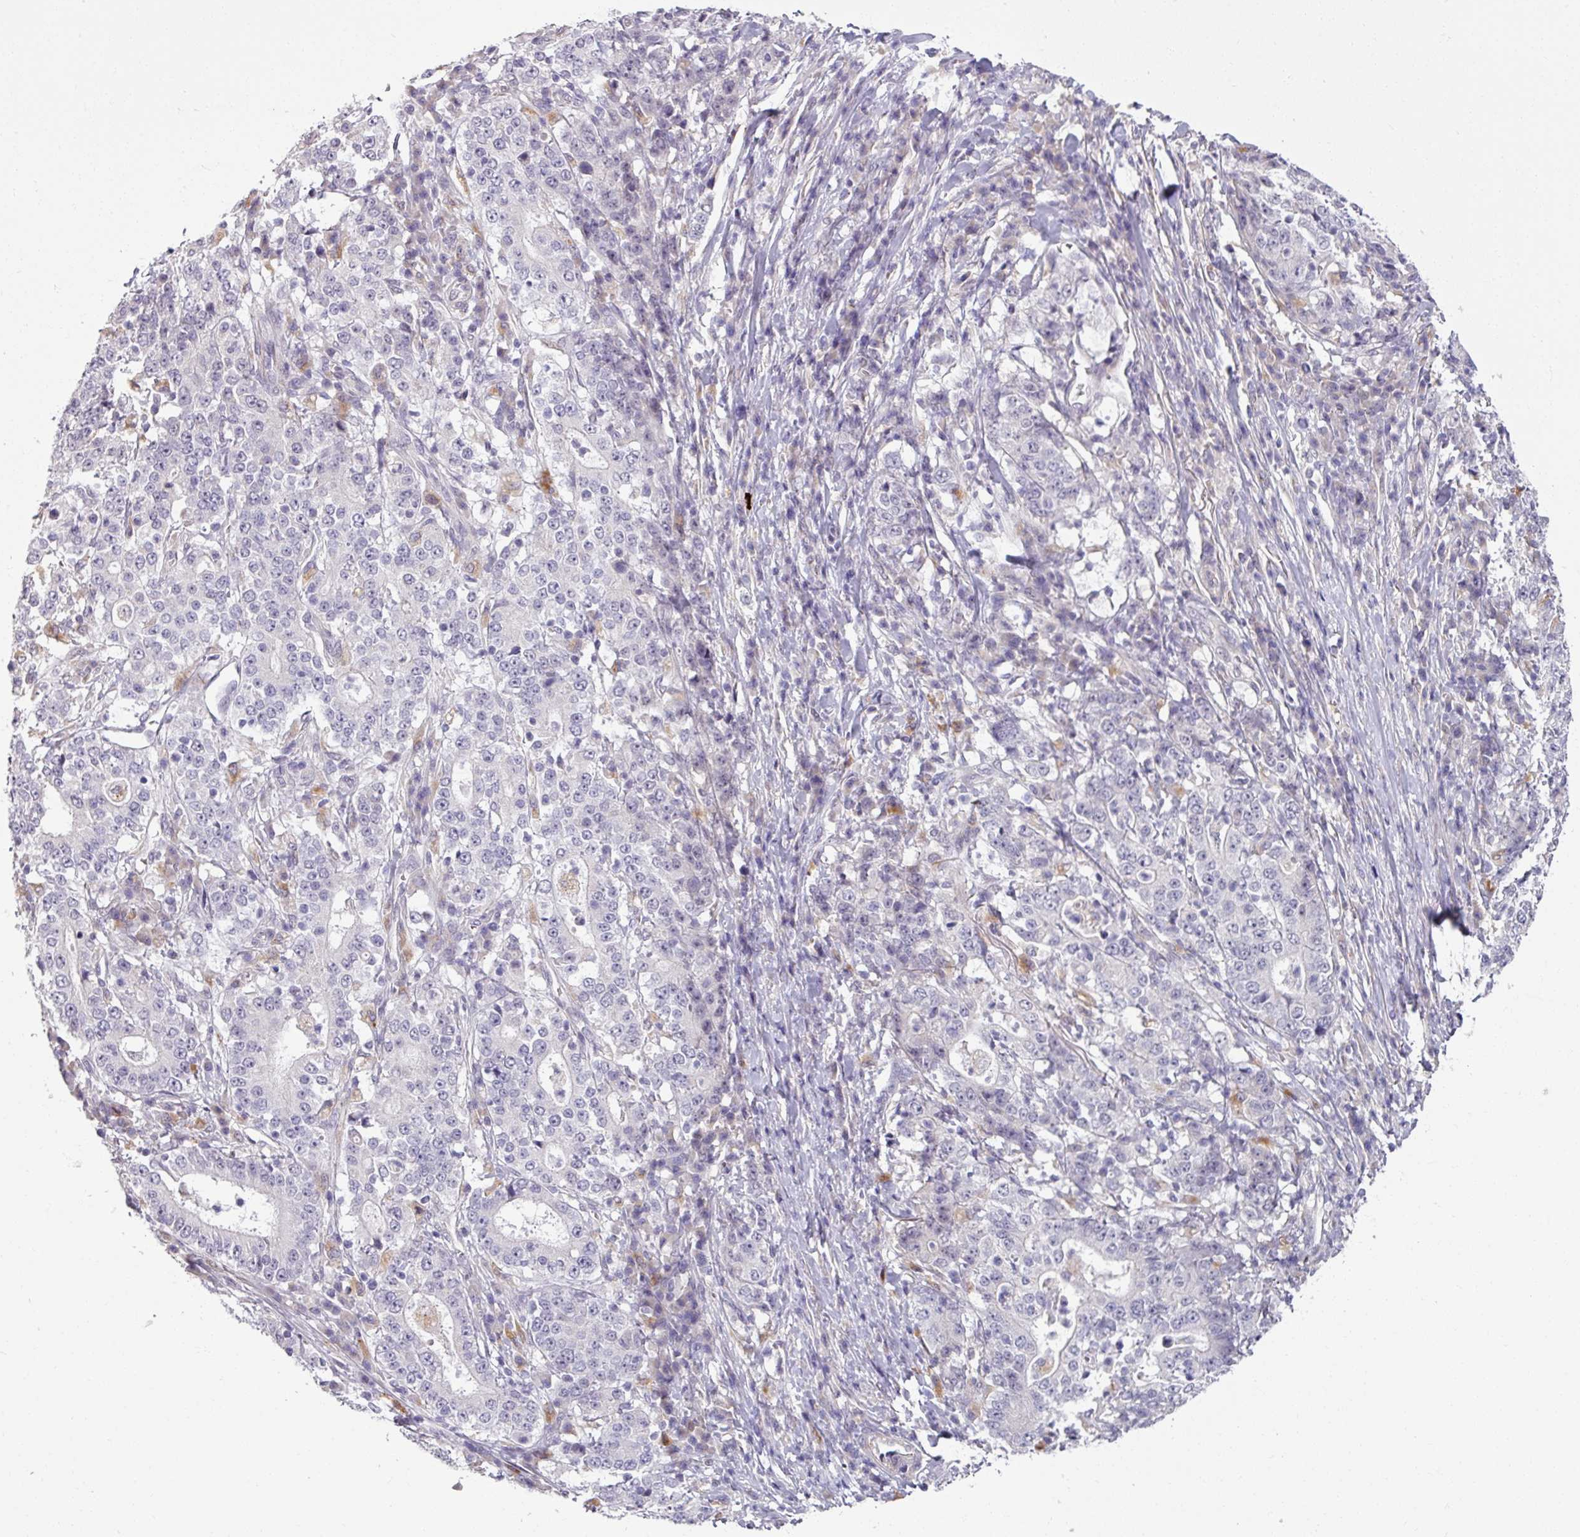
{"staining": {"intensity": "negative", "quantity": "none", "location": "none"}, "tissue": "stomach cancer", "cell_type": "Tumor cells", "image_type": "cancer", "snomed": [{"axis": "morphology", "description": "Normal tissue, NOS"}, {"axis": "morphology", "description": "Adenocarcinoma, NOS"}, {"axis": "topography", "description": "Stomach, upper"}, {"axis": "topography", "description": "Stomach"}], "caption": "An IHC image of stomach adenocarcinoma is shown. There is no staining in tumor cells of stomach adenocarcinoma. (IHC, brightfield microscopy, high magnification).", "gene": "UVSSA", "patient": {"sex": "male", "age": 59}}